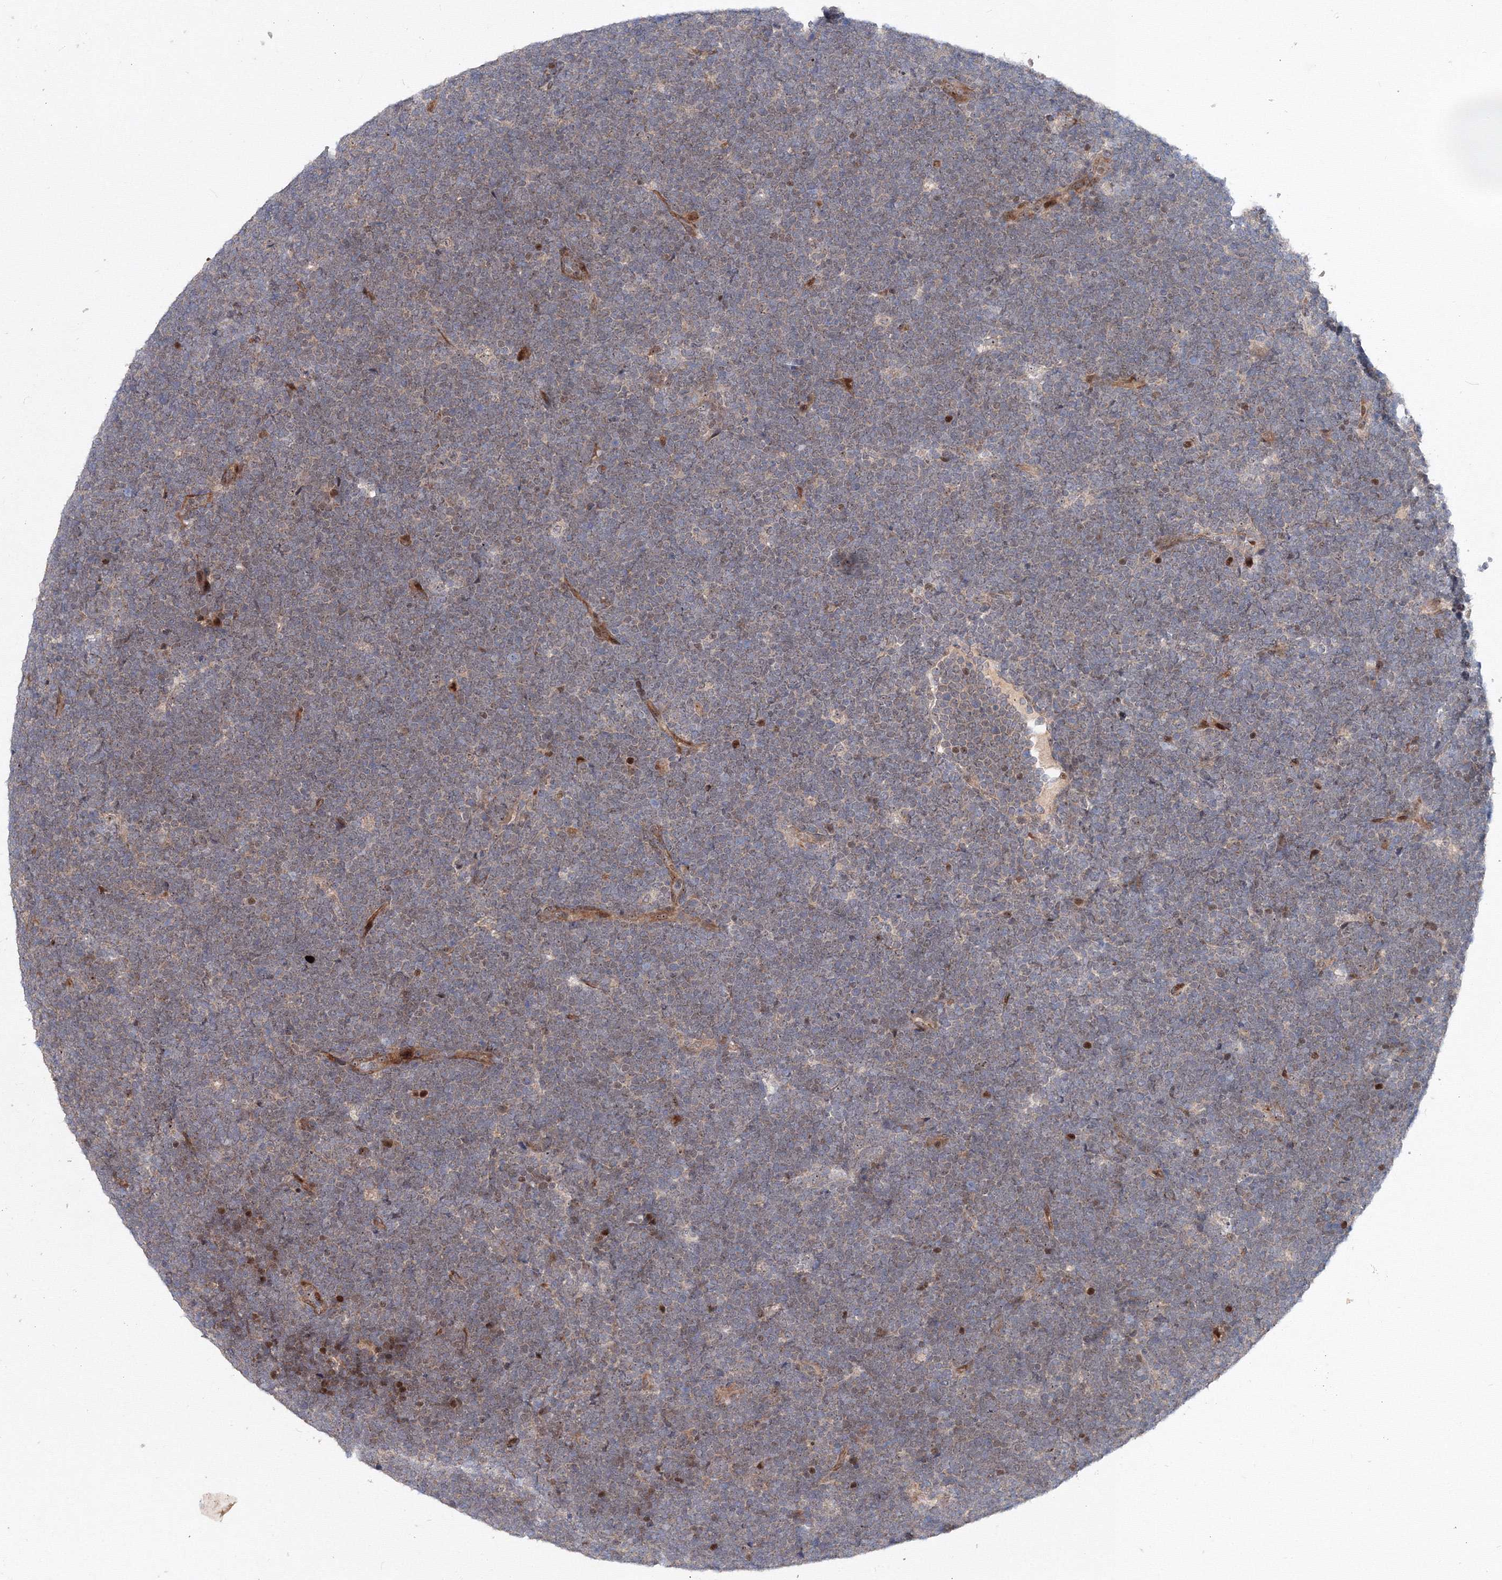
{"staining": {"intensity": "weak", "quantity": "25%-75%", "location": "cytoplasmic/membranous,nuclear"}, "tissue": "lymphoma", "cell_type": "Tumor cells", "image_type": "cancer", "snomed": [{"axis": "morphology", "description": "Malignant lymphoma, non-Hodgkin's type, High grade"}, {"axis": "topography", "description": "Lymph node"}], "caption": "Approximately 25%-75% of tumor cells in lymphoma show weak cytoplasmic/membranous and nuclear protein positivity as visualized by brown immunohistochemical staining.", "gene": "ANKAR", "patient": {"sex": "male", "age": 13}}